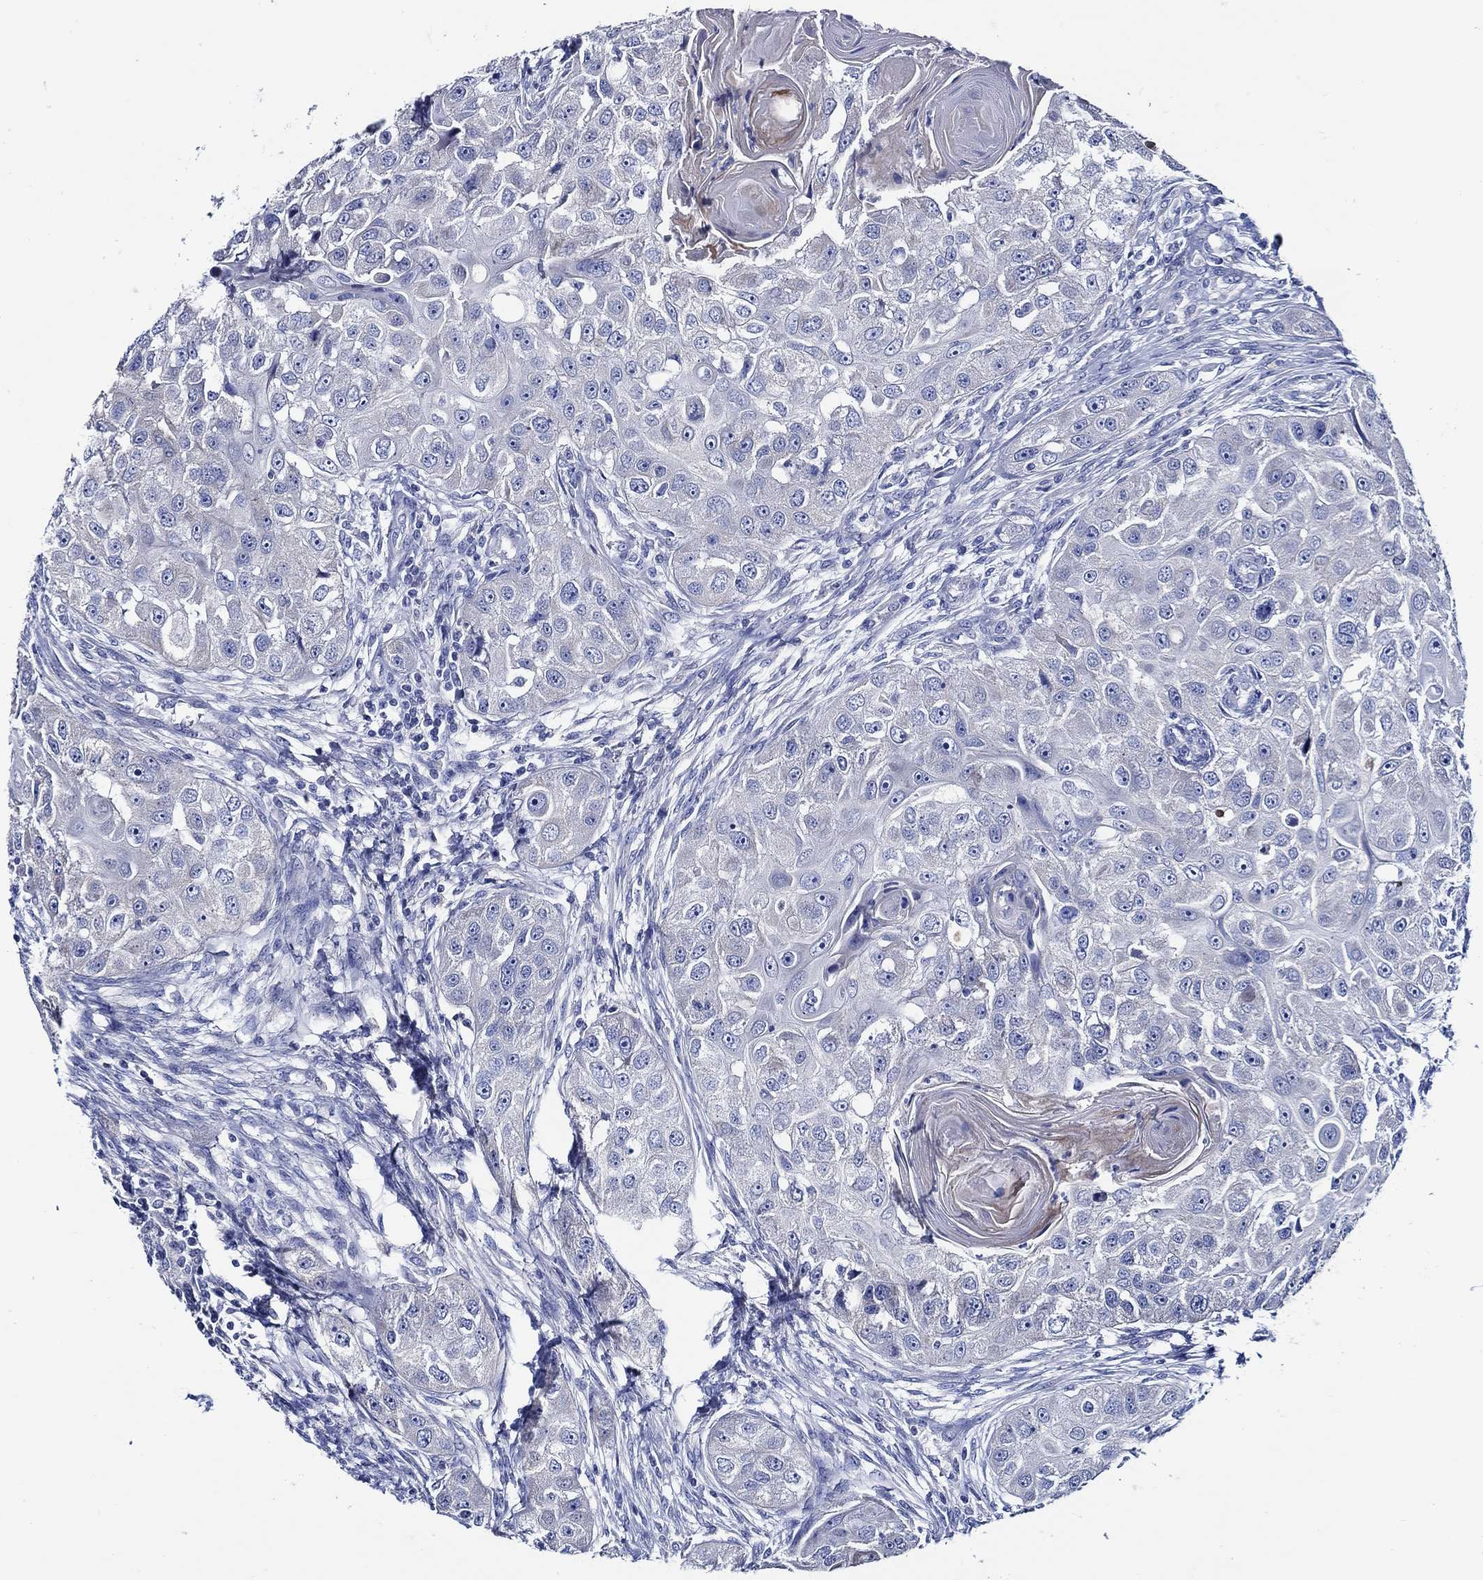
{"staining": {"intensity": "negative", "quantity": "none", "location": "none"}, "tissue": "head and neck cancer", "cell_type": "Tumor cells", "image_type": "cancer", "snomed": [{"axis": "morphology", "description": "Squamous cell carcinoma, NOS"}, {"axis": "topography", "description": "Head-Neck"}], "caption": "Image shows no protein positivity in tumor cells of head and neck cancer tissue.", "gene": "SKOR1", "patient": {"sex": "male", "age": 51}}